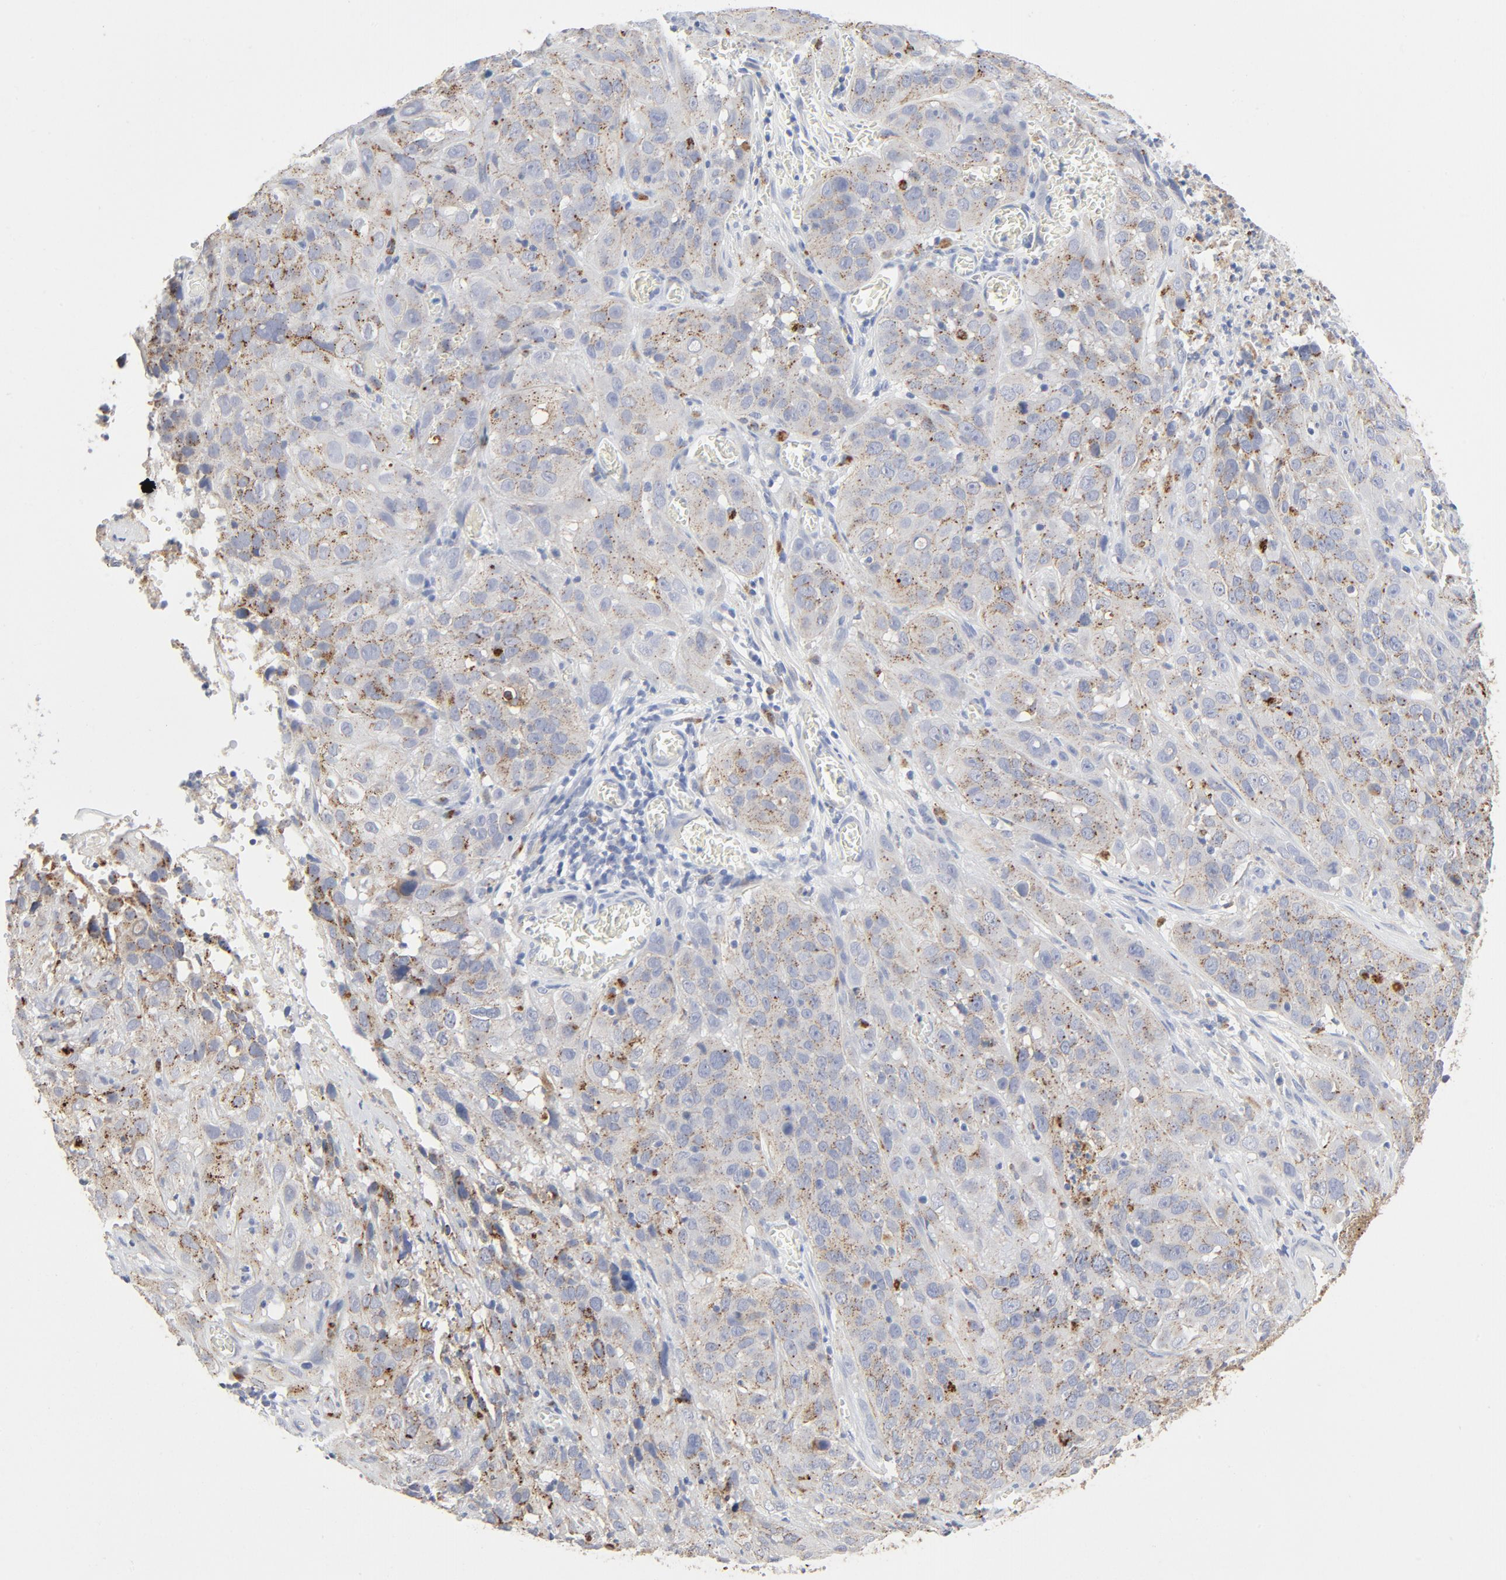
{"staining": {"intensity": "weak", "quantity": "25%-75%", "location": "cytoplasmic/membranous"}, "tissue": "cervical cancer", "cell_type": "Tumor cells", "image_type": "cancer", "snomed": [{"axis": "morphology", "description": "Squamous cell carcinoma, NOS"}, {"axis": "topography", "description": "Cervix"}], "caption": "A photomicrograph of human squamous cell carcinoma (cervical) stained for a protein reveals weak cytoplasmic/membranous brown staining in tumor cells.", "gene": "MAGEB17", "patient": {"sex": "female", "age": 32}}